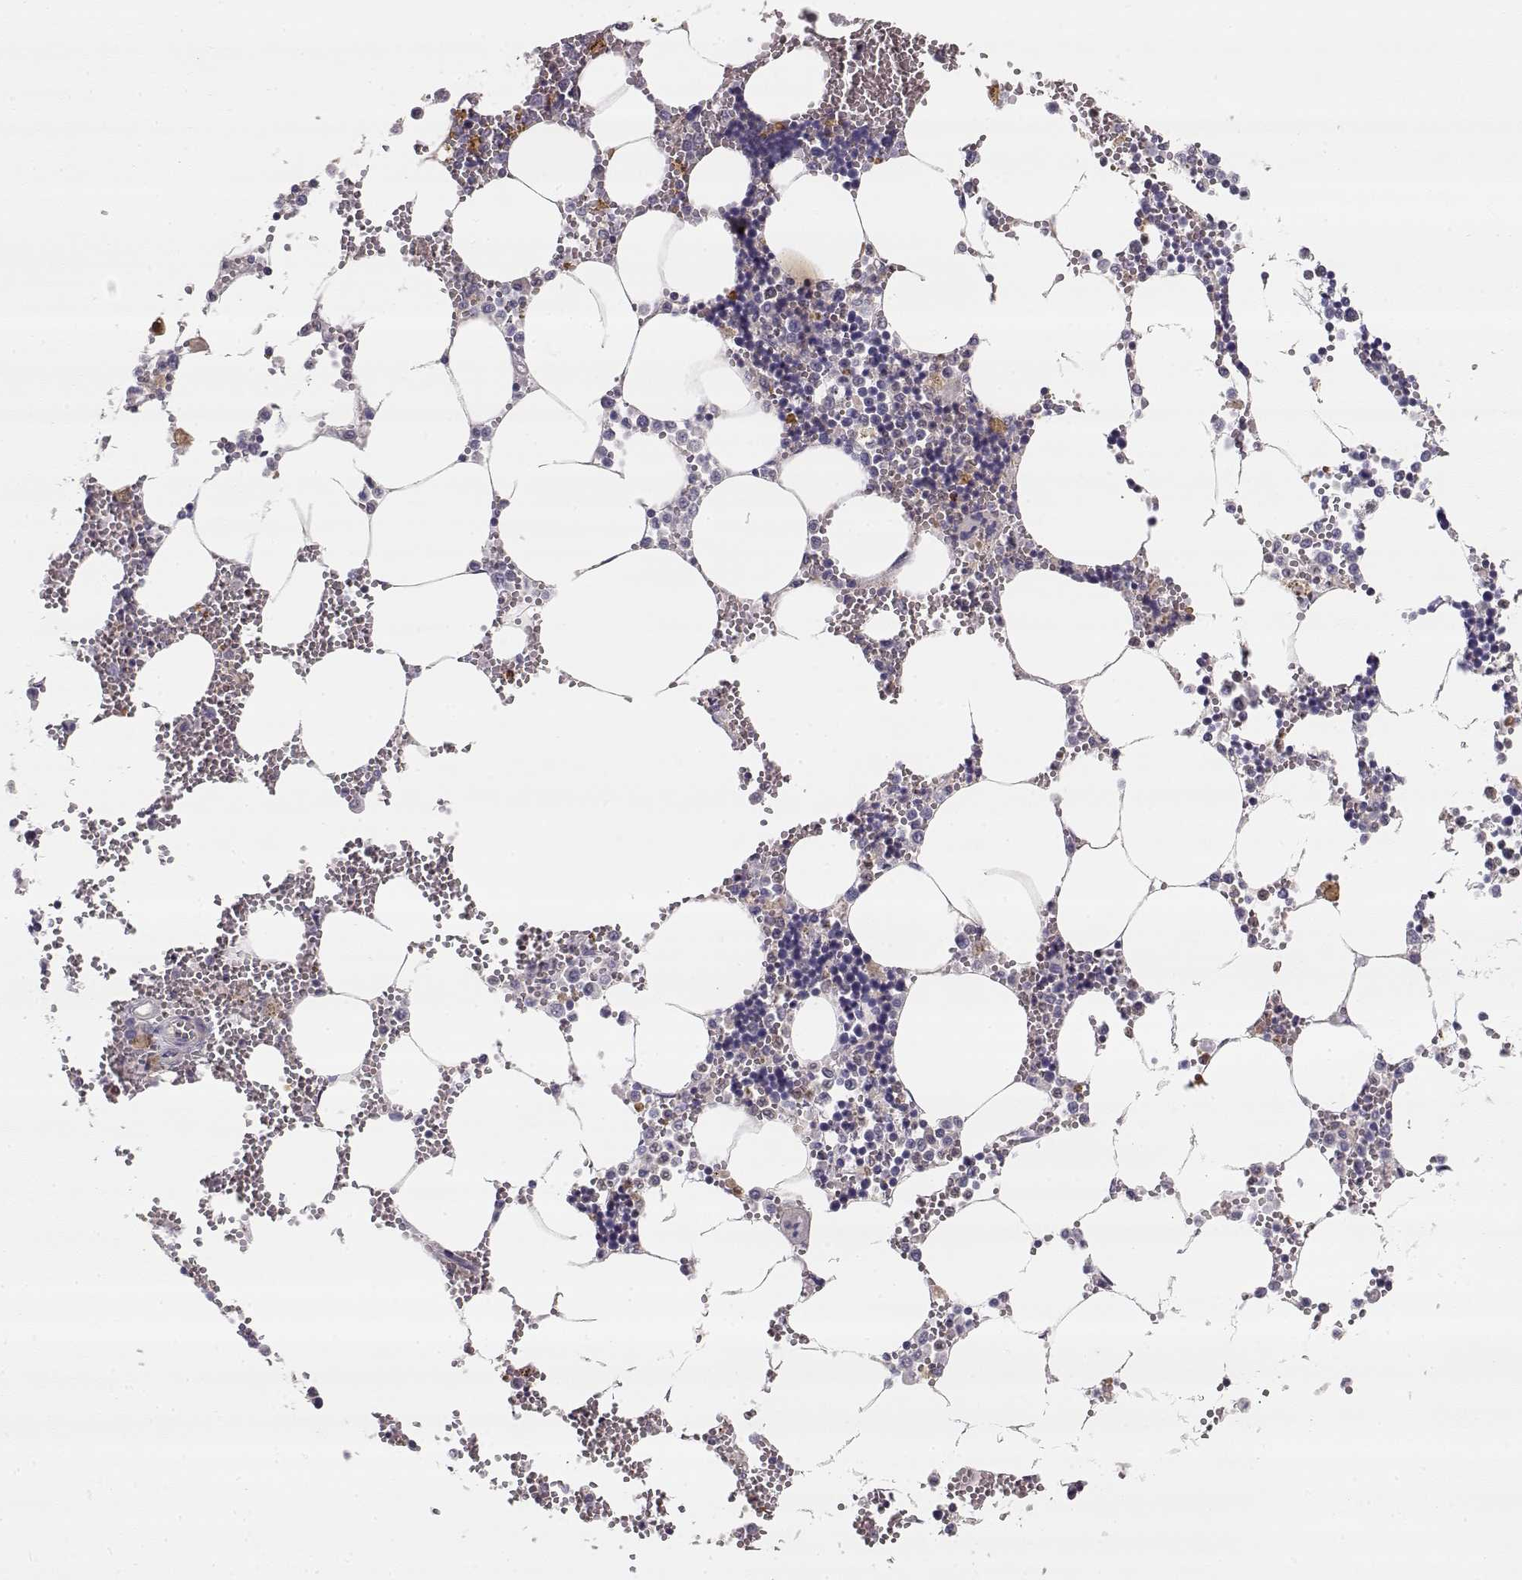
{"staining": {"intensity": "strong", "quantity": "25%-75%", "location": "cytoplasmic/membranous"}, "tissue": "bone marrow", "cell_type": "Hematopoietic cells", "image_type": "normal", "snomed": [{"axis": "morphology", "description": "Normal tissue, NOS"}, {"axis": "topography", "description": "Bone marrow"}], "caption": "An immunohistochemistry (IHC) histopathology image of unremarkable tissue is shown. Protein staining in brown highlights strong cytoplasmic/membranous positivity in bone marrow within hematopoietic cells.", "gene": "VAV1", "patient": {"sex": "male", "age": 54}}